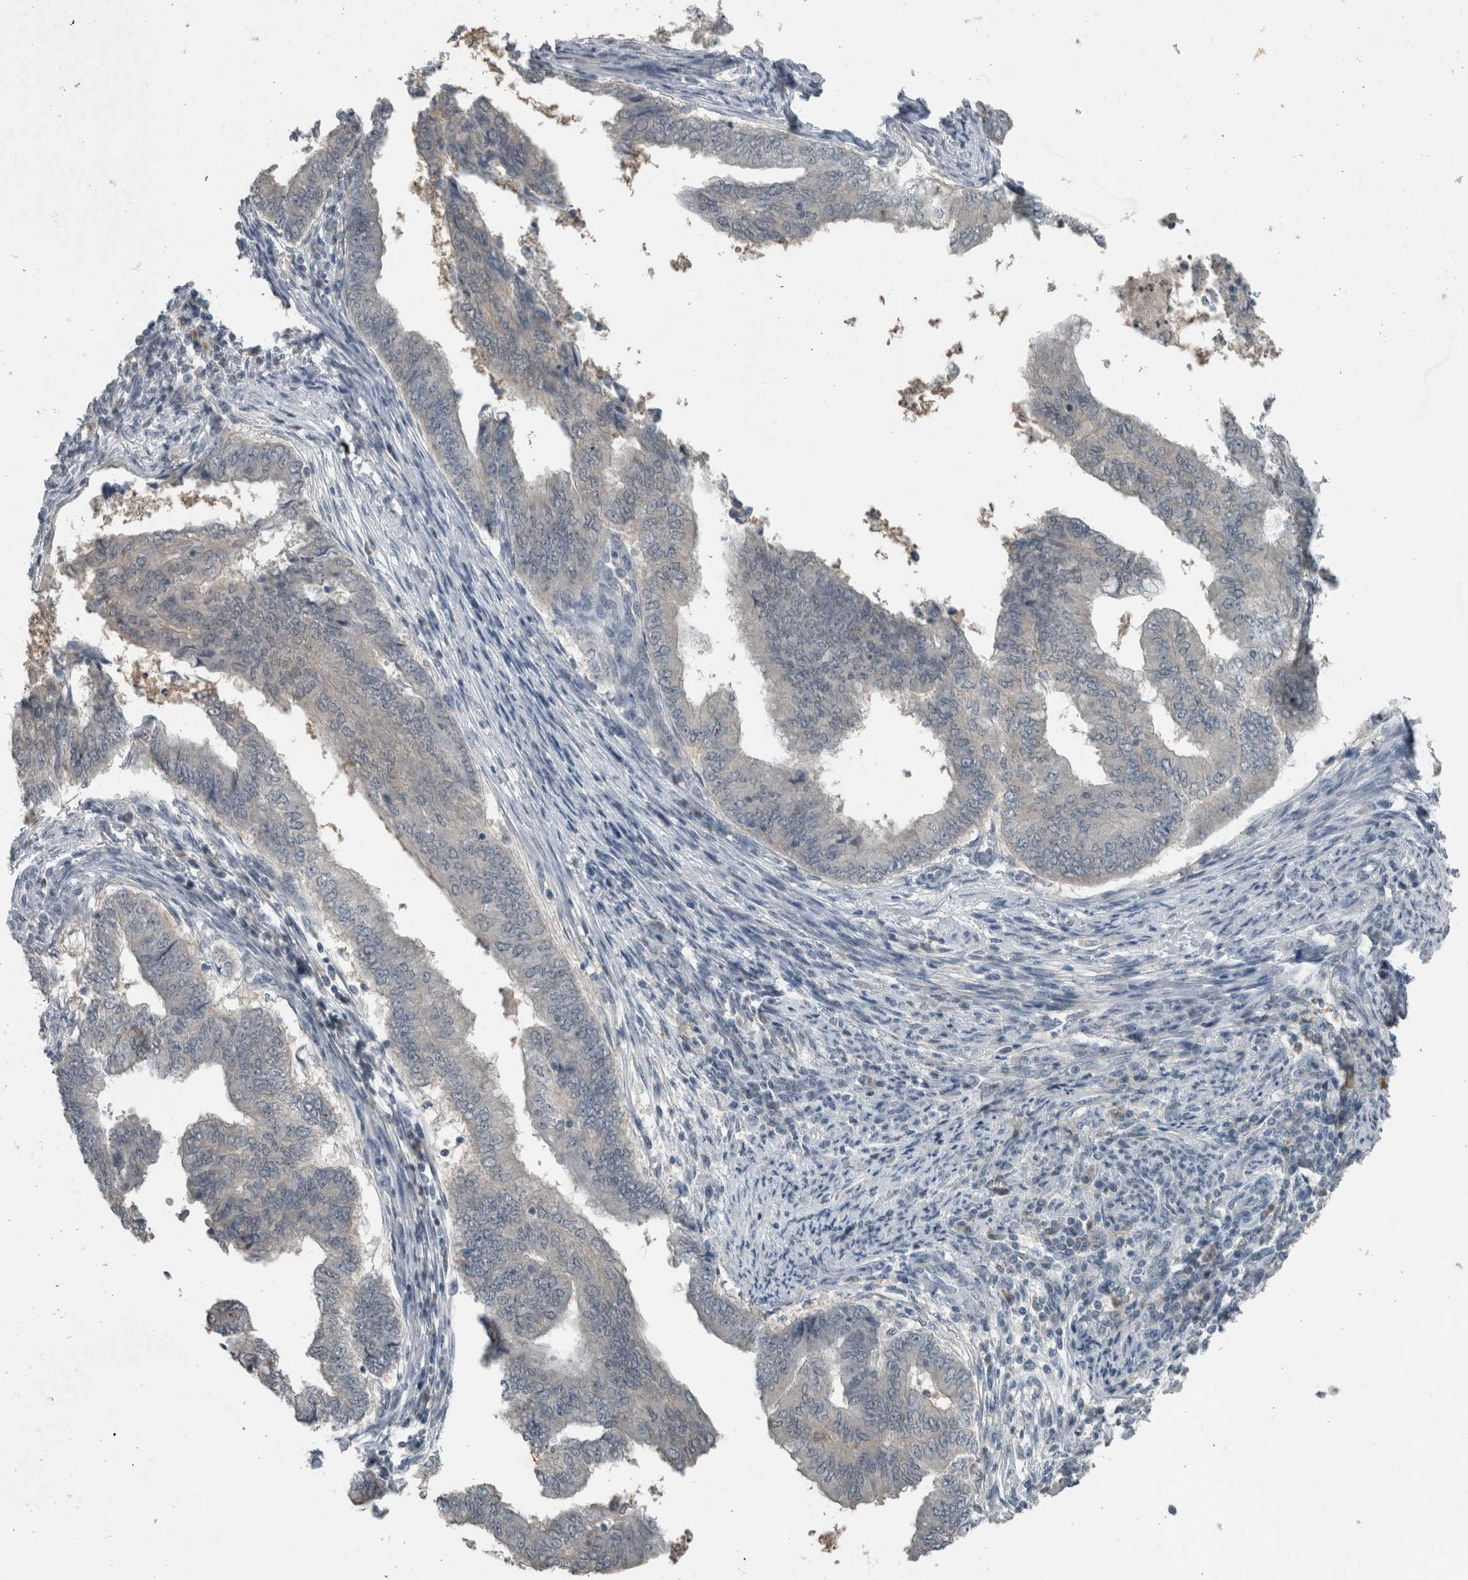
{"staining": {"intensity": "negative", "quantity": "none", "location": "none"}, "tissue": "endometrial cancer", "cell_type": "Tumor cells", "image_type": "cancer", "snomed": [{"axis": "morphology", "description": "Polyp, NOS"}, {"axis": "morphology", "description": "Adenocarcinoma, NOS"}, {"axis": "morphology", "description": "Adenoma, NOS"}, {"axis": "topography", "description": "Endometrium"}], "caption": "A high-resolution image shows IHC staining of polyp (endometrial), which displays no significant positivity in tumor cells.", "gene": "ACSF2", "patient": {"sex": "female", "age": 79}}